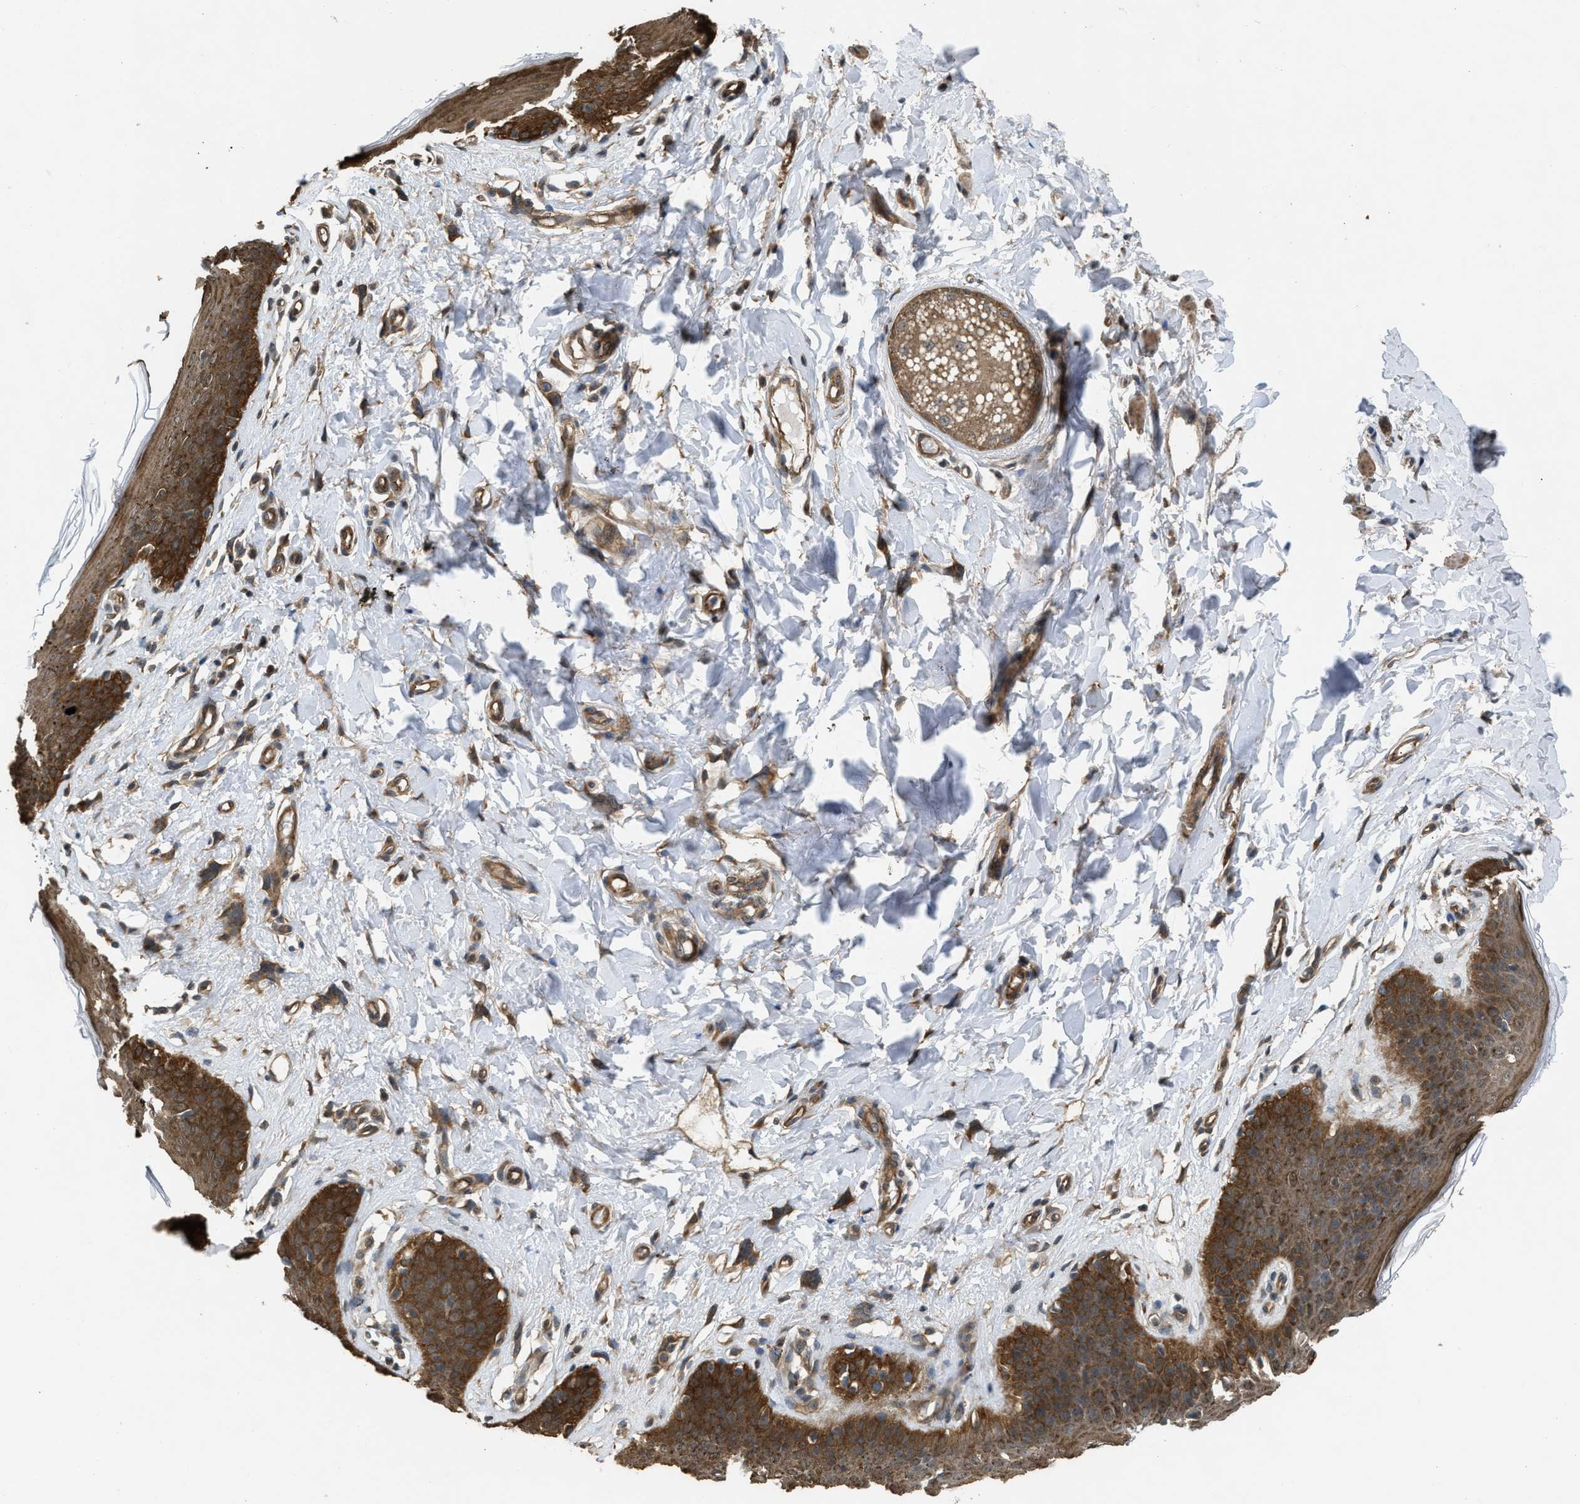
{"staining": {"intensity": "moderate", "quantity": ">75%", "location": "cytoplasmic/membranous"}, "tissue": "skin", "cell_type": "Epidermal cells", "image_type": "normal", "snomed": [{"axis": "morphology", "description": "Normal tissue, NOS"}, {"axis": "topography", "description": "Vulva"}], "caption": "The histopathology image reveals staining of benign skin, revealing moderate cytoplasmic/membranous protein staining (brown color) within epidermal cells. (Stains: DAB (3,3'-diaminobenzidine) in brown, nuclei in blue, Microscopy: brightfield microscopy at high magnification).", "gene": "BAG3", "patient": {"sex": "female", "age": 66}}